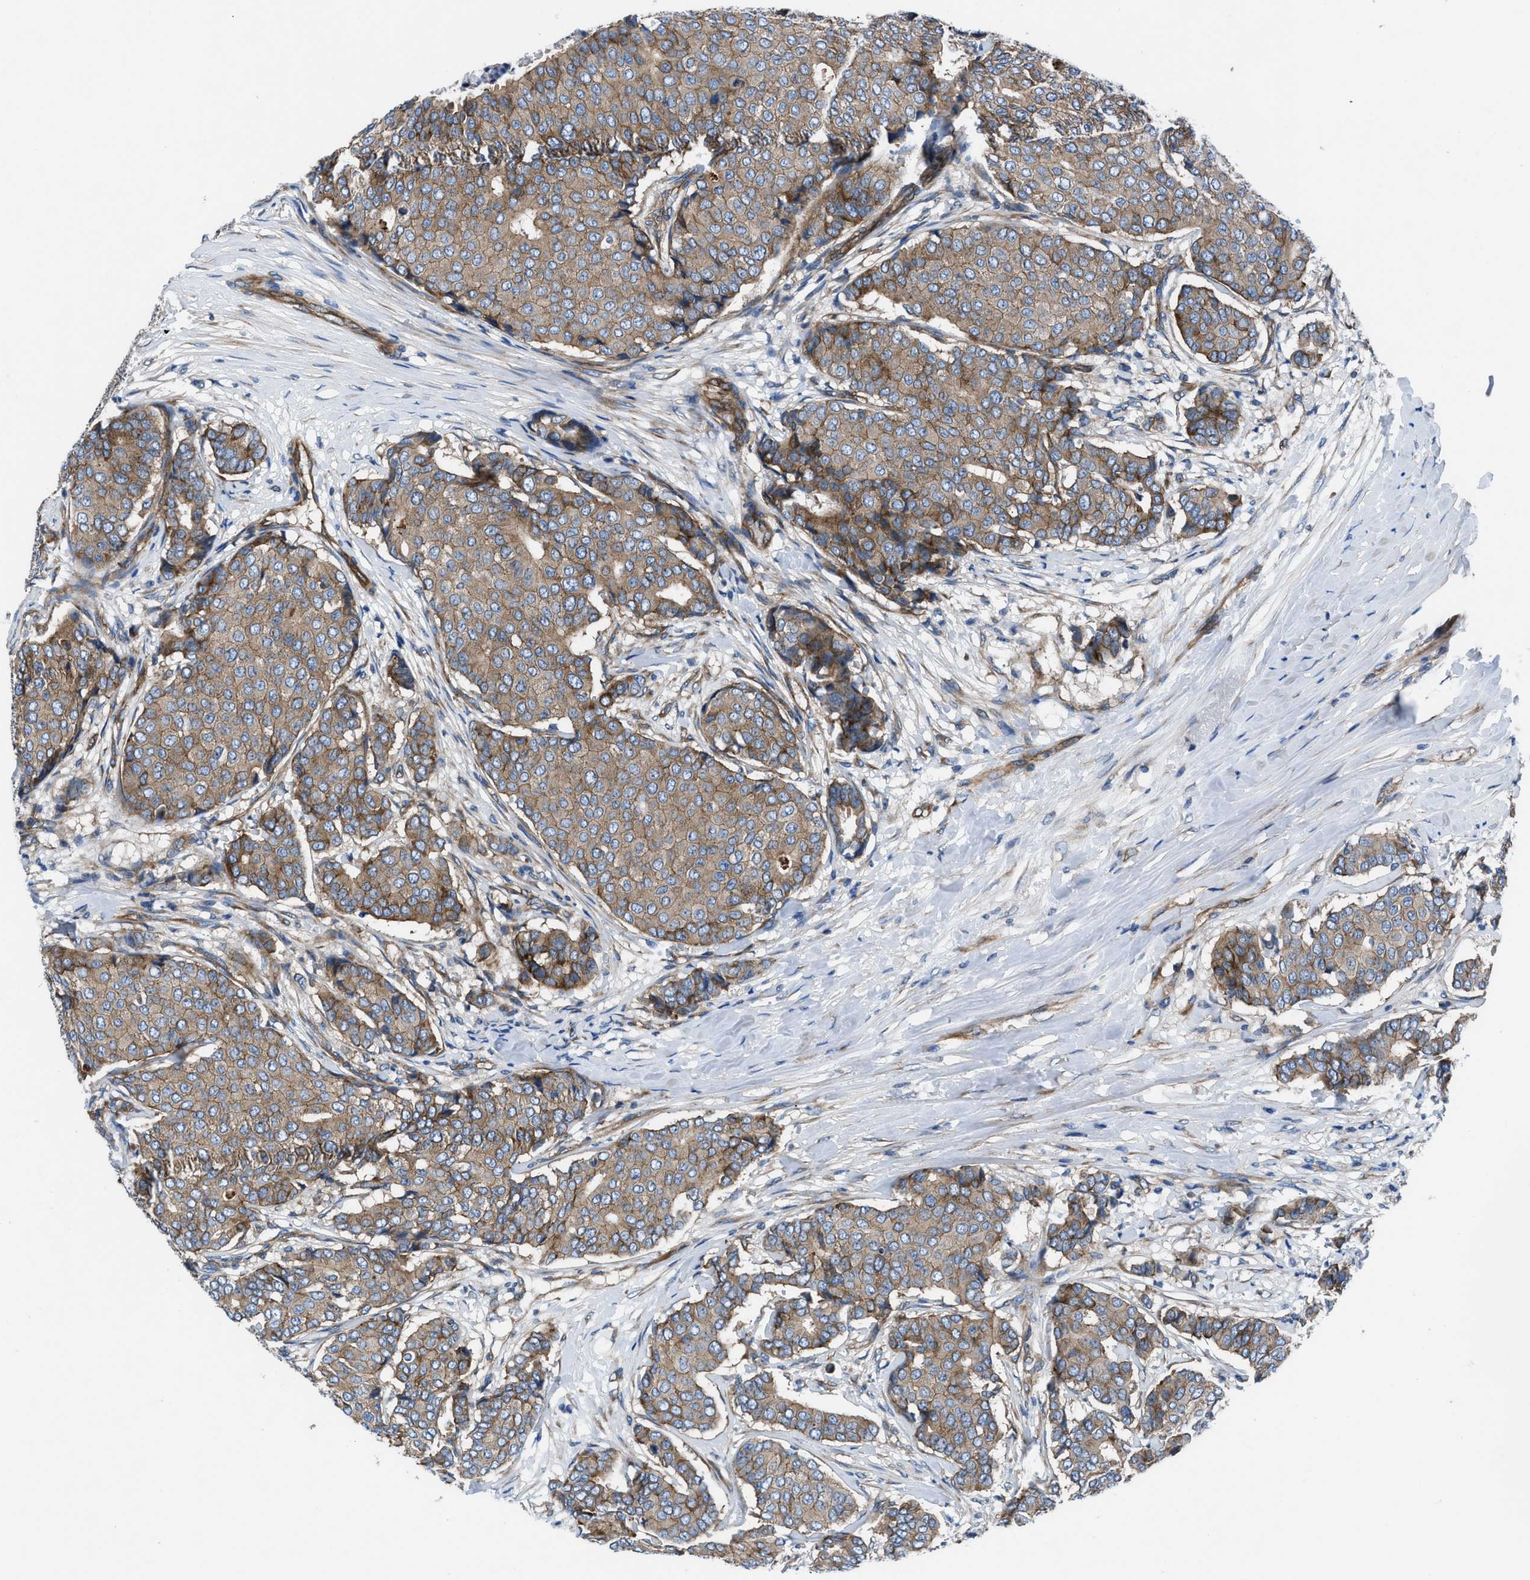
{"staining": {"intensity": "moderate", "quantity": ">75%", "location": "cytoplasmic/membranous"}, "tissue": "breast cancer", "cell_type": "Tumor cells", "image_type": "cancer", "snomed": [{"axis": "morphology", "description": "Duct carcinoma"}, {"axis": "topography", "description": "Breast"}], "caption": "A medium amount of moderate cytoplasmic/membranous staining is appreciated in approximately >75% of tumor cells in breast infiltrating ductal carcinoma tissue. (Brightfield microscopy of DAB IHC at high magnification).", "gene": "TRIP4", "patient": {"sex": "female", "age": 75}}